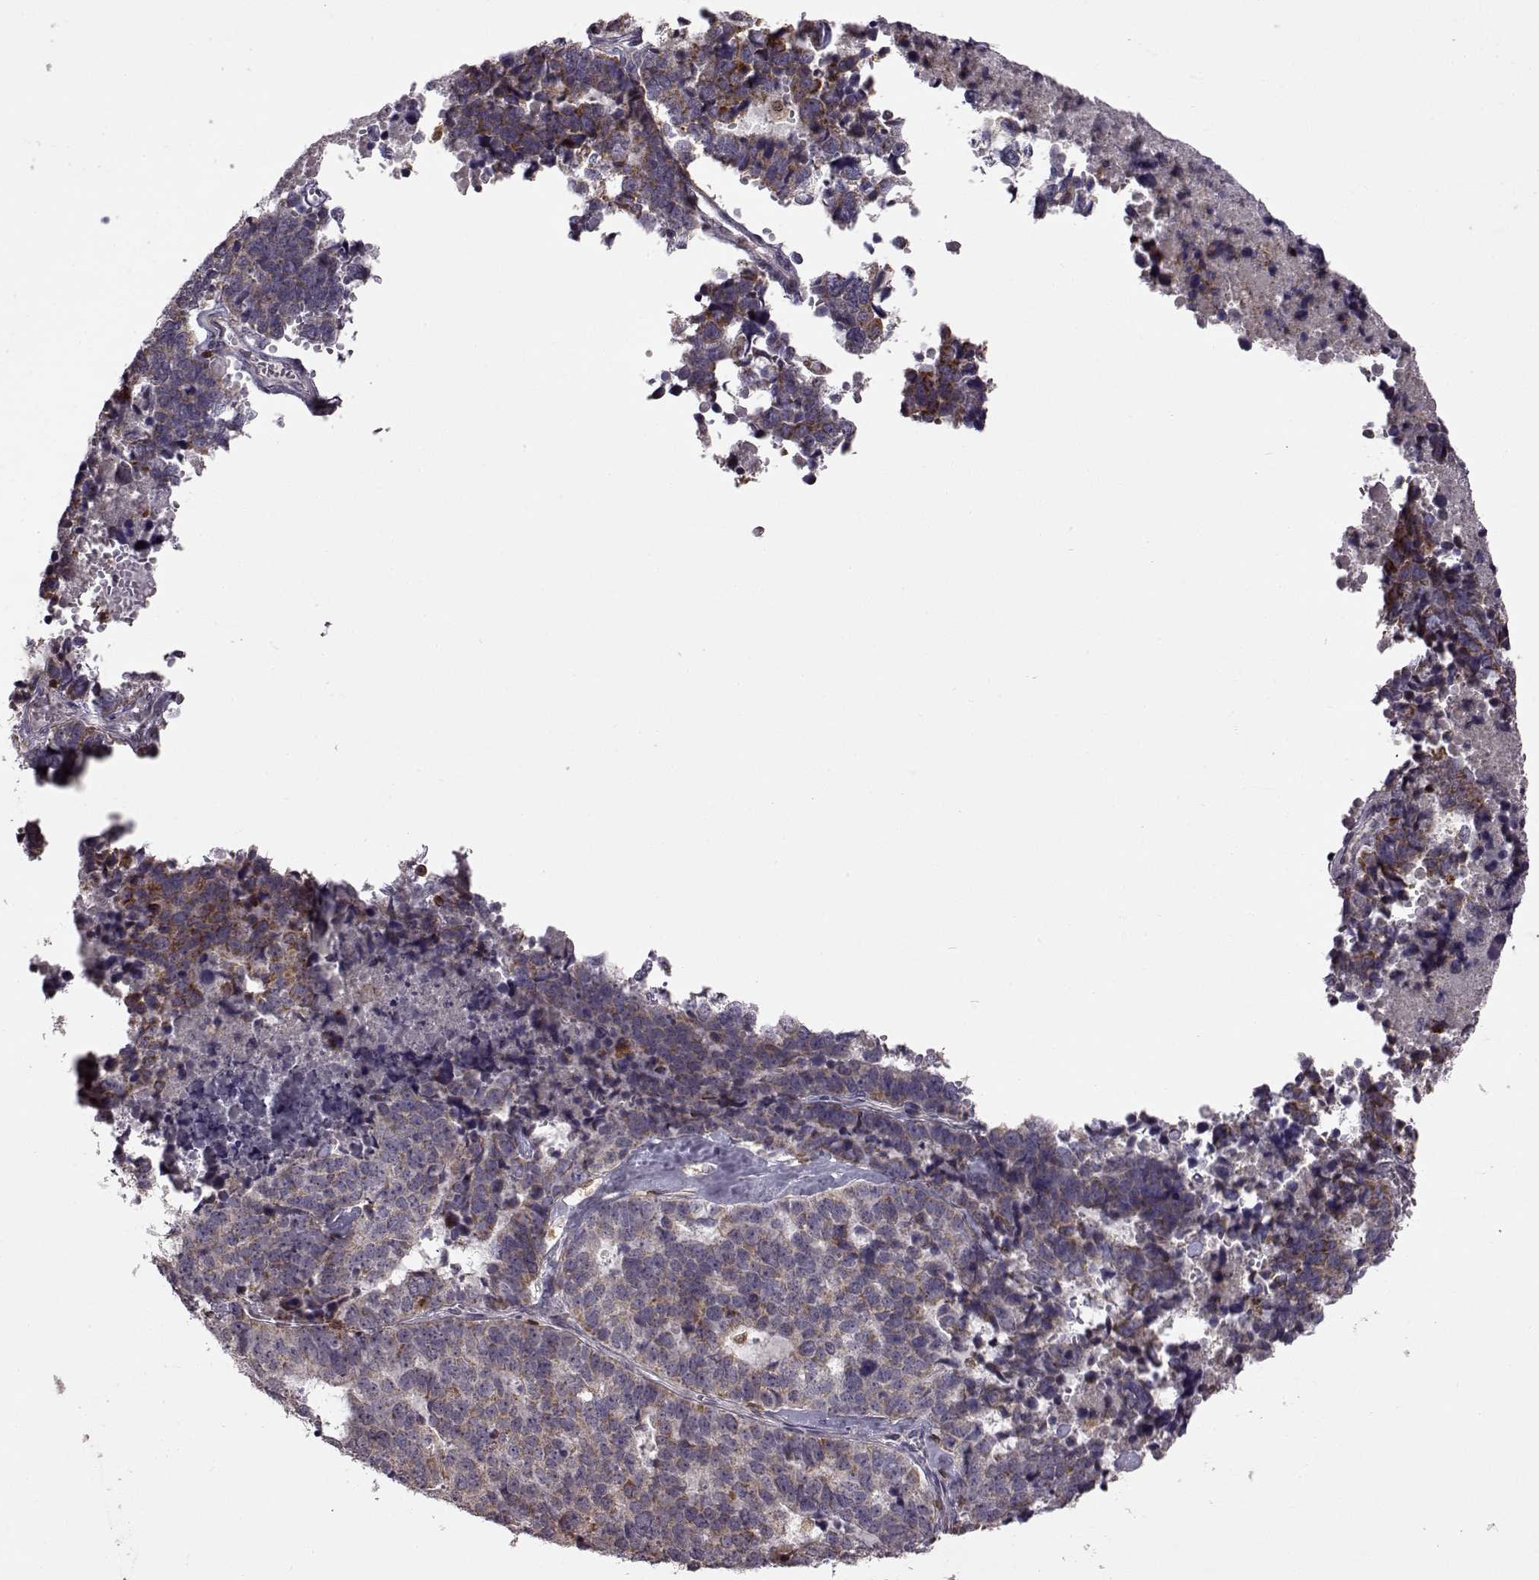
{"staining": {"intensity": "negative", "quantity": "none", "location": "none"}, "tissue": "stomach cancer", "cell_type": "Tumor cells", "image_type": "cancer", "snomed": [{"axis": "morphology", "description": "Adenocarcinoma, NOS"}, {"axis": "topography", "description": "Stomach"}], "caption": "Immunohistochemistry of human stomach adenocarcinoma reveals no positivity in tumor cells.", "gene": "DOK2", "patient": {"sex": "male", "age": 69}}